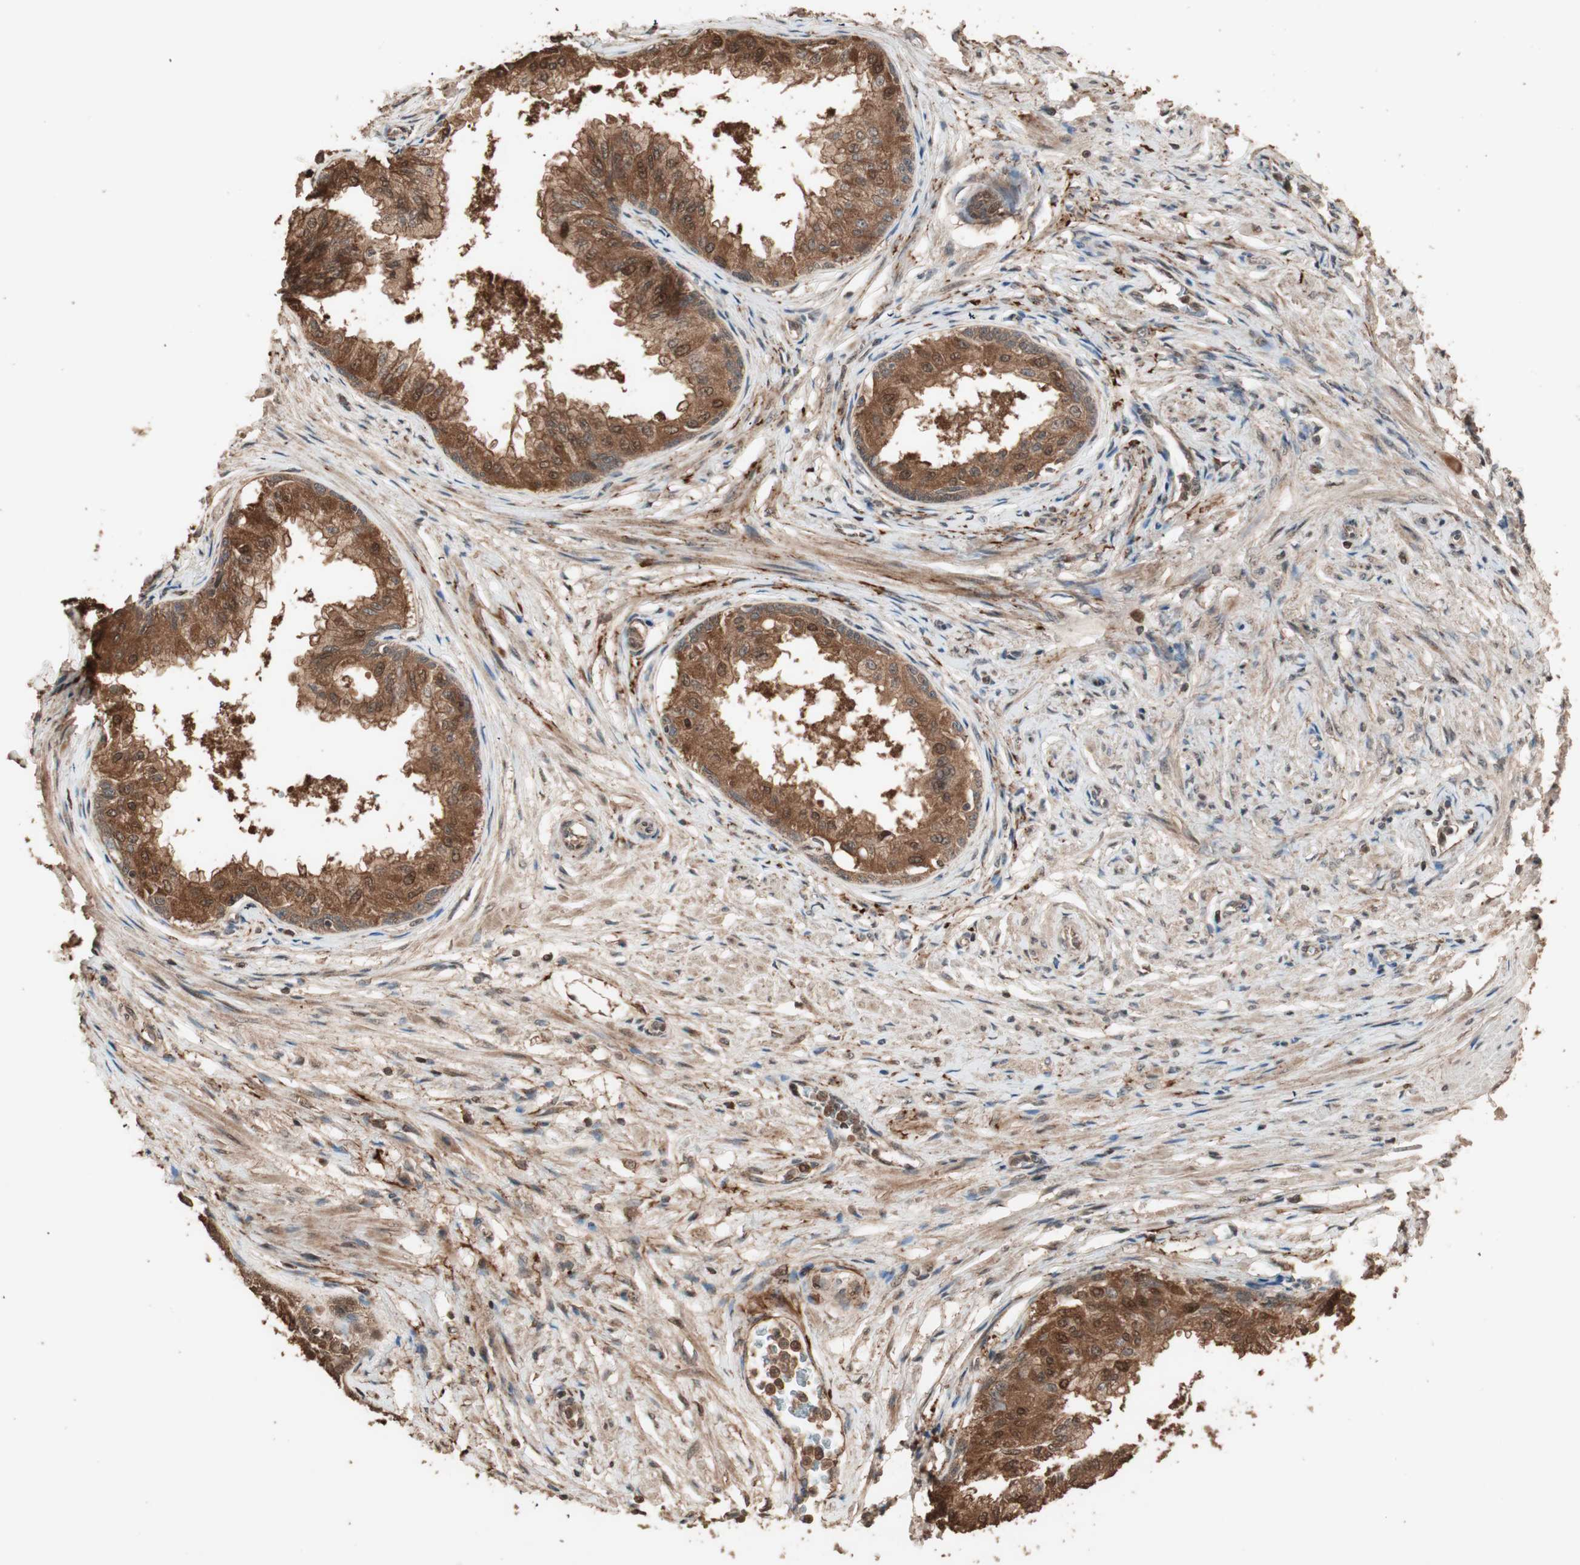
{"staining": {"intensity": "moderate", "quantity": ">75%", "location": "cytoplasmic/membranous,nuclear"}, "tissue": "prostate", "cell_type": "Glandular cells", "image_type": "normal", "snomed": [{"axis": "morphology", "description": "Normal tissue, NOS"}, {"axis": "topography", "description": "Prostate"}, {"axis": "topography", "description": "Seminal veicle"}], "caption": "Moderate cytoplasmic/membranous,nuclear expression for a protein is identified in about >75% of glandular cells of unremarkable prostate using IHC.", "gene": "USP20", "patient": {"sex": "male", "age": 60}}